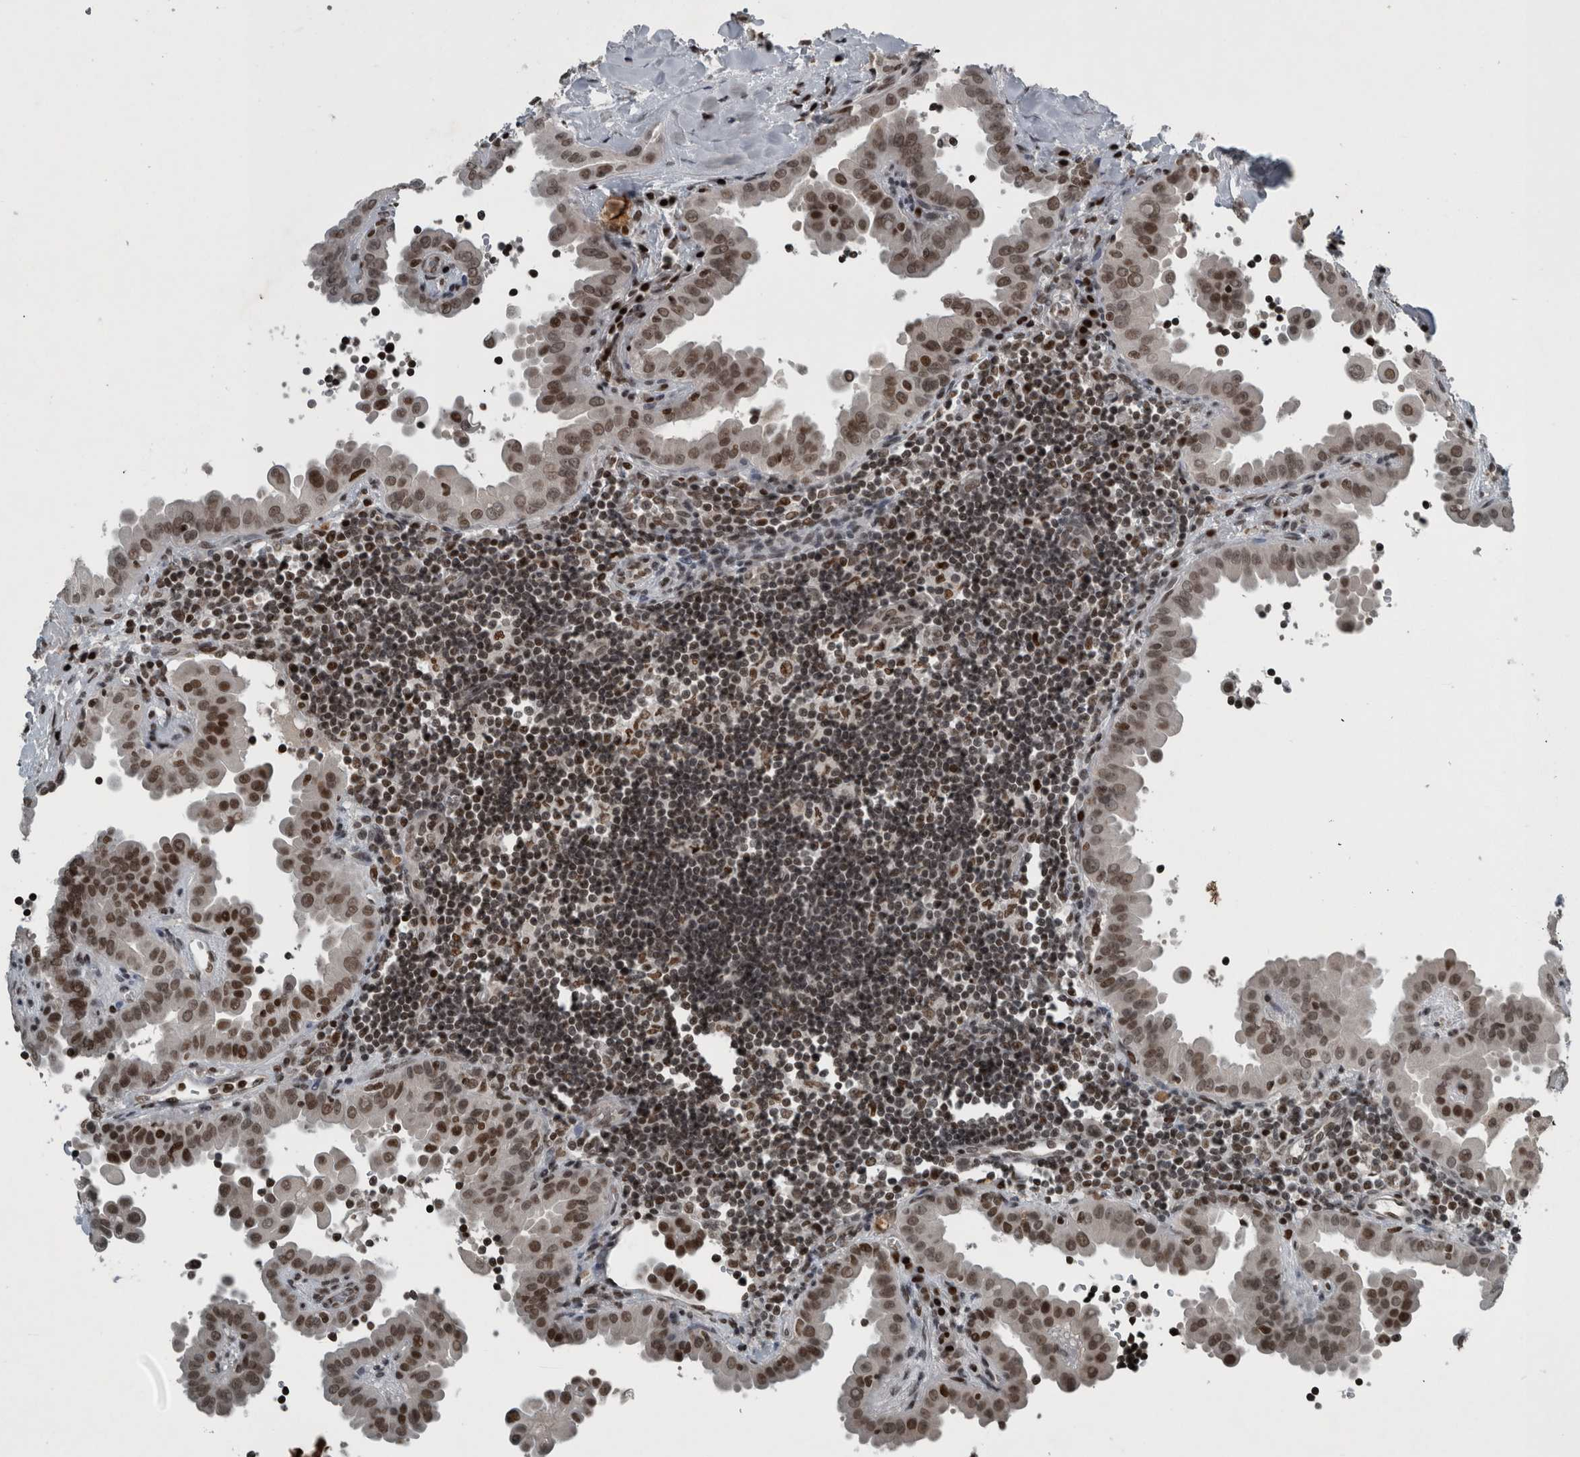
{"staining": {"intensity": "moderate", "quantity": ">75%", "location": "nuclear"}, "tissue": "thyroid cancer", "cell_type": "Tumor cells", "image_type": "cancer", "snomed": [{"axis": "morphology", "description": "Papillary adenocarcinoma, NOS"}, {"axis": "topography", "description": "Thyroid gland"}], "caption": "Tumor cells exhibit moderate nuclear expression in approximately >75% of cells in thyroid papillary adenocarcinoma.", "gene": "UNC50", "patient": {"sex": "male", "age": 33}}